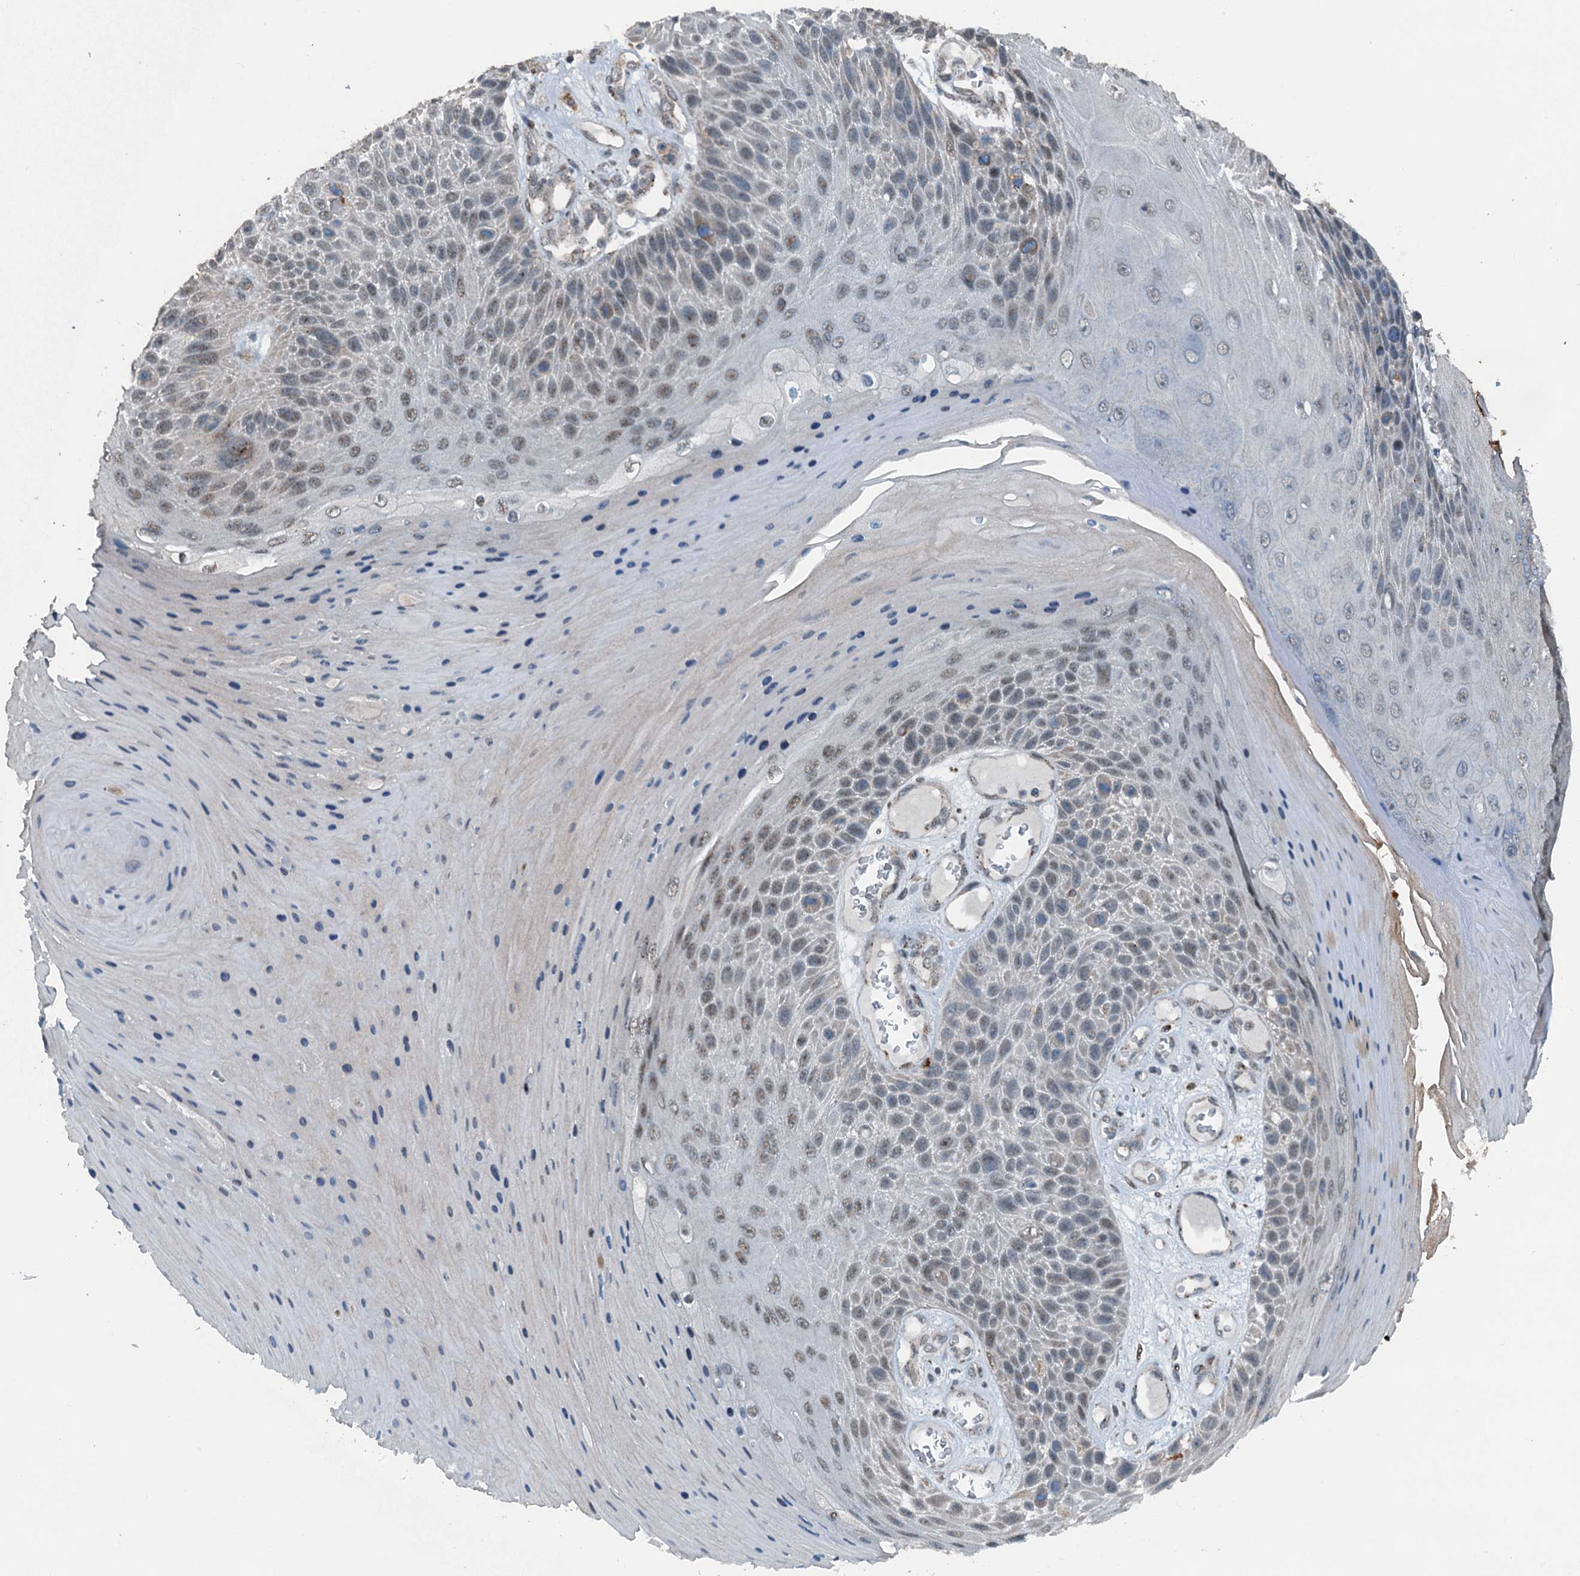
{"staining": {"intensity": "weak", "quantity": "<25%", "location": "nuclear"}, "tissue": "skin cancer", "cell_type": "Tumor cells", "image_type": "cancer", "snomed": [{"axis": "morphology", "description": "Squamous cell carcinoma, NOS"}, {"axis": "topography", "description": "Skin"}], "caption": "This photomicrograph is of skin squamous cell carcinoma stained with immunohistochemistry (IHC) to label a protein in brown with the nuclei are counter-stained blue. There is no staining in tumor cells. The staining is performed using DAB brown chromogen with nuclei counter-stained in using hematoxylin.", "gene": "BMERB1", "patient": {"sex": "female", "age": 88}}